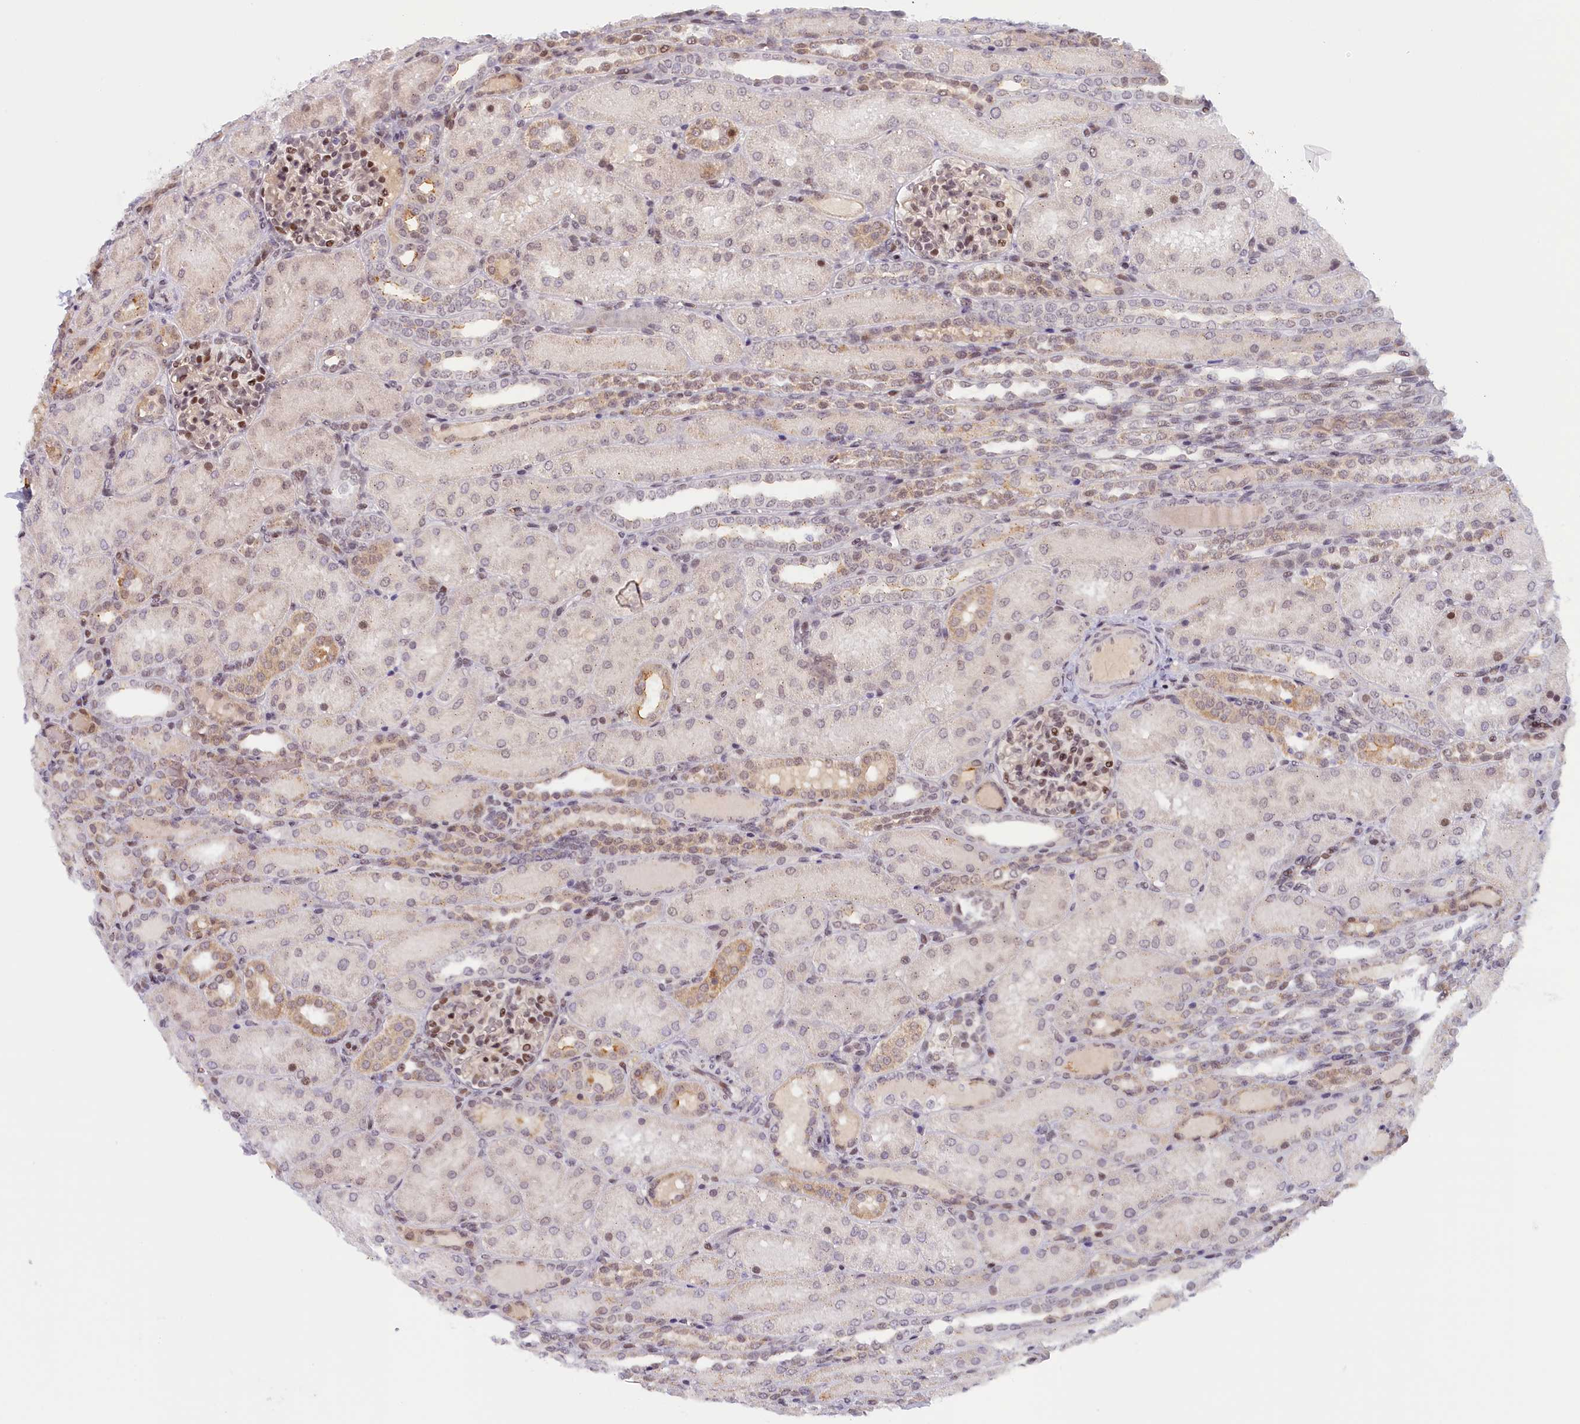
{"staining": {"intensity": "moderate", "quantity": ">75%", "location": "nuclear"}, "tissue": "kidney", "cell_type": "Cells in glomeruli", "image_type": "normal", "snomed": [{"axis": "morphology", "description": "Normal tissue, NOS"}, {"axis": "topography", "description": "Kidney"}], "caption": "DAB immunohistochemical staining of unremarkable kidney shows moderate nuclear protein staining in about >75% of cells in glomeruli.", "gene": "SEC31B", "patient": {"sex": "male", "age": 1}}